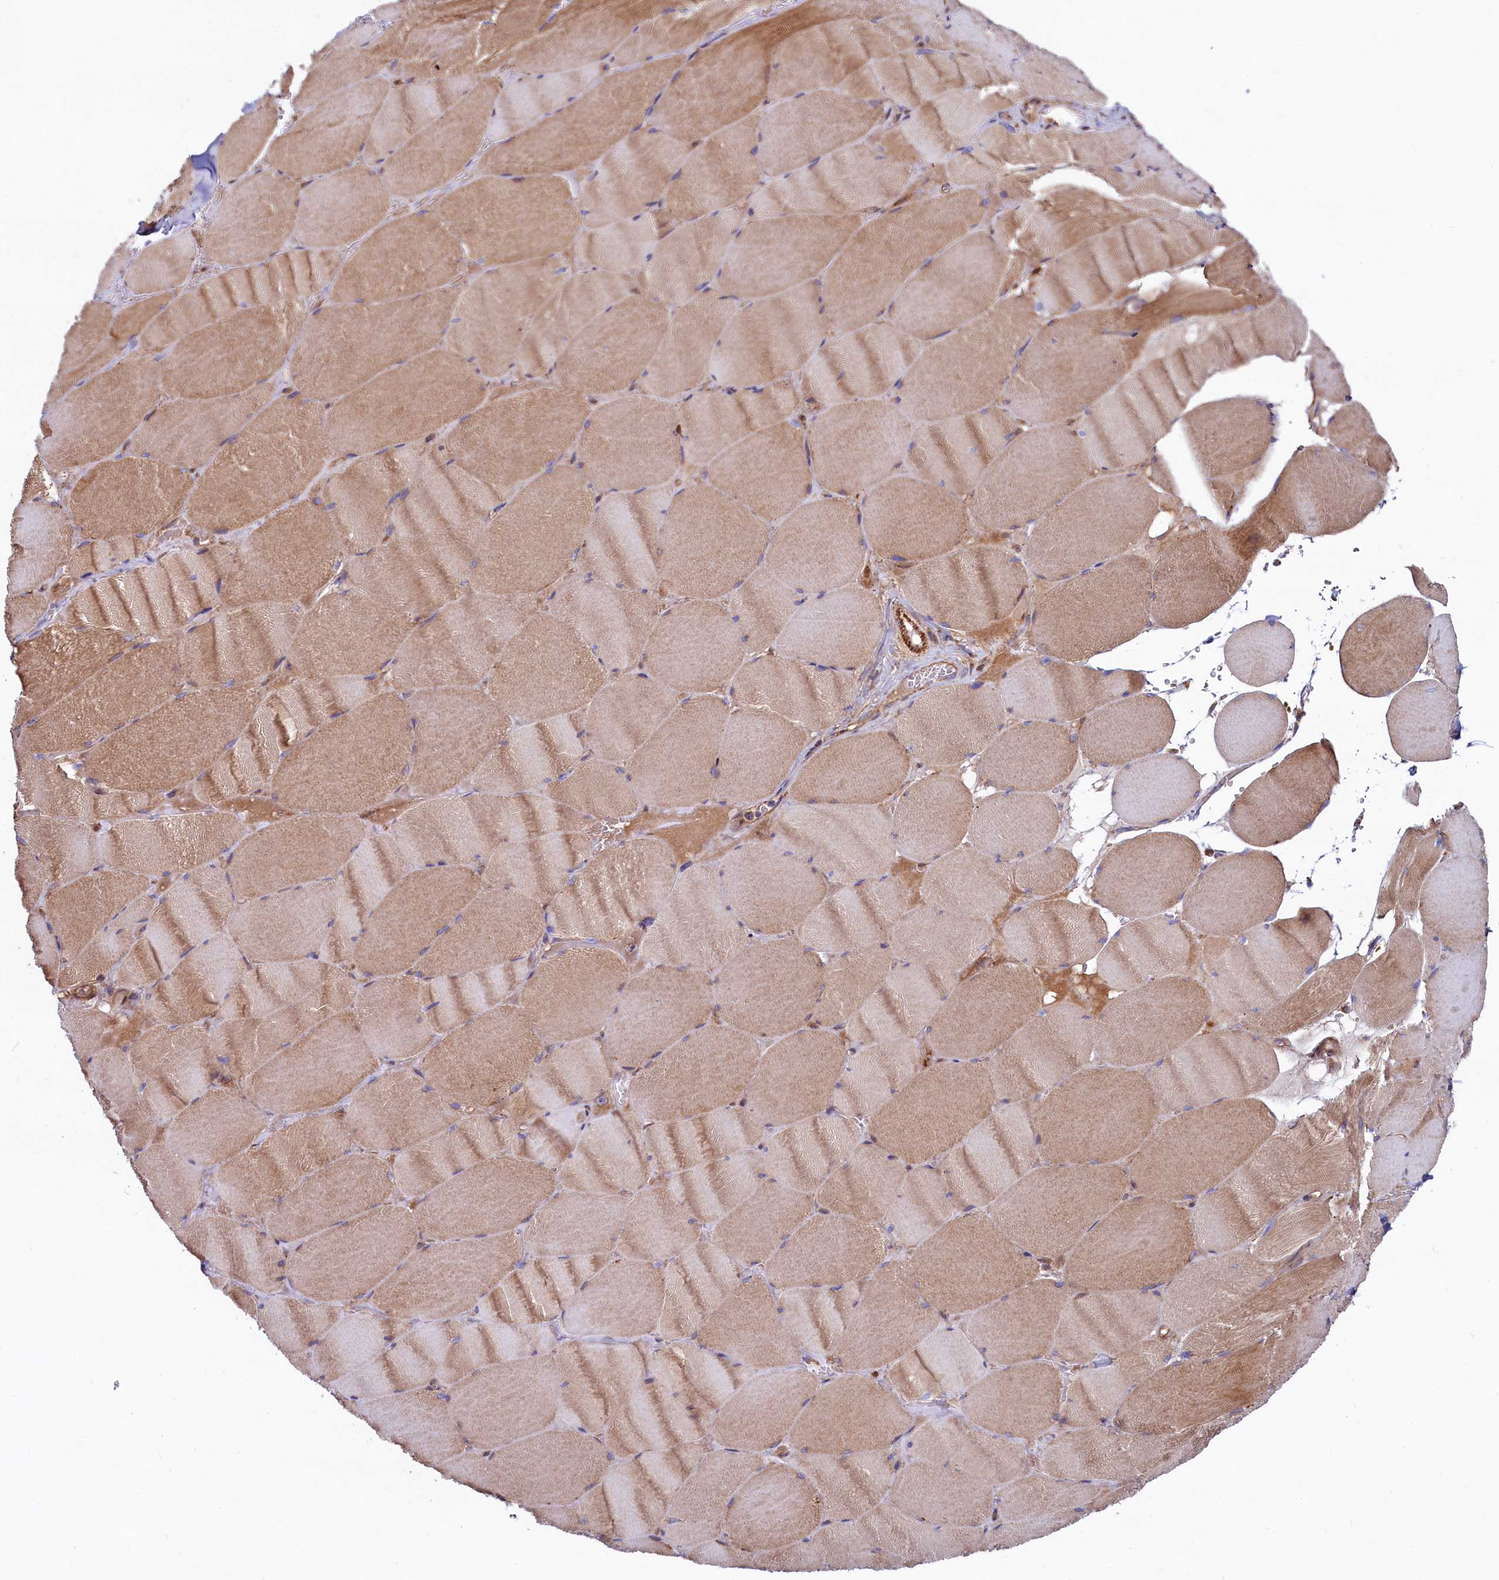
{"staining": {"intensity": "moderate", "quantity": ">75%", "location": "cytoplasmic/membranous"}, "tissue": "skeletal muscle", "cell_type": "Myocytes", "image_type": "normal", "snomed": [{"axis": "morphology", "description": "Normal tissue, NOS"}, {"axis": "topography", "description": "Skeletal muscle"}, {"axis": "topography", "description": "Head-Neck"}], "caption": "The micrograph exhibits immunohistochemical staining of unremarkable skeletal muscle. There is moderate cytoplasmic/membranous staining is present in about >75% of myocytes.", "gene": "ASTE1", "patient": {"sex": "male", "age": 66}}